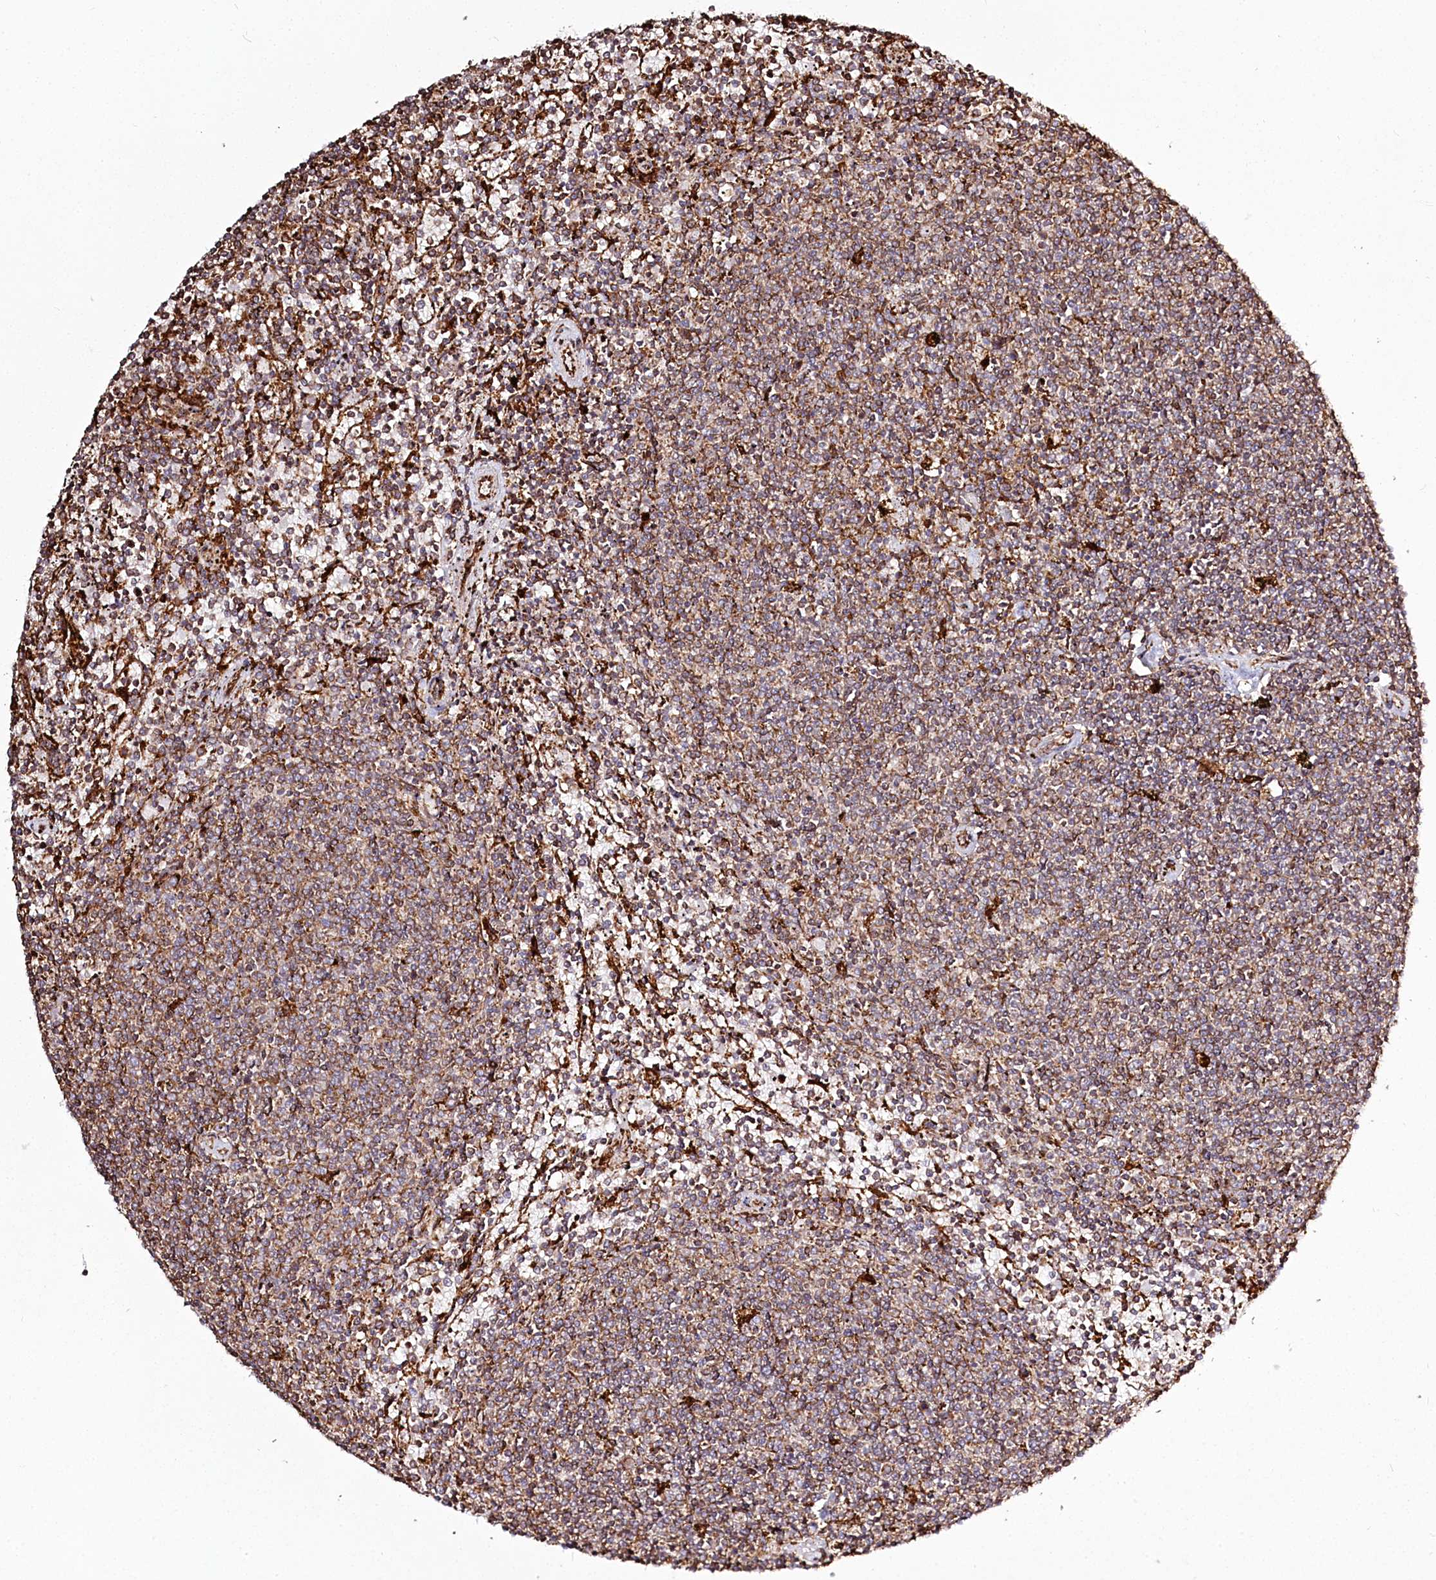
{"staining": {"intensity": "moderate", "quantity": "25%-75%", "location": "cytoplasmic/membranous"}, "tissue": "lymphoma", "cell_type": "Tumor cells", "image_type": "cancer", "snomed": [{"axis": "morphology", "description": "Malignant lymphoma, non-Hodgkin's type, Low grade"}, {"axis": "topography", "description": "Spleen"}], "caption": "A brown stain highlights moderate cytoplasmic/membranous staining of a protein in human low-grade malignant lymphoma, non-Hodgkin's type tumor cells. (brown staining indicates protein expression, while blue staining denotes nuclei).", "gene": "FAM13A", "patient": {"sex": "female", "age": 50}}